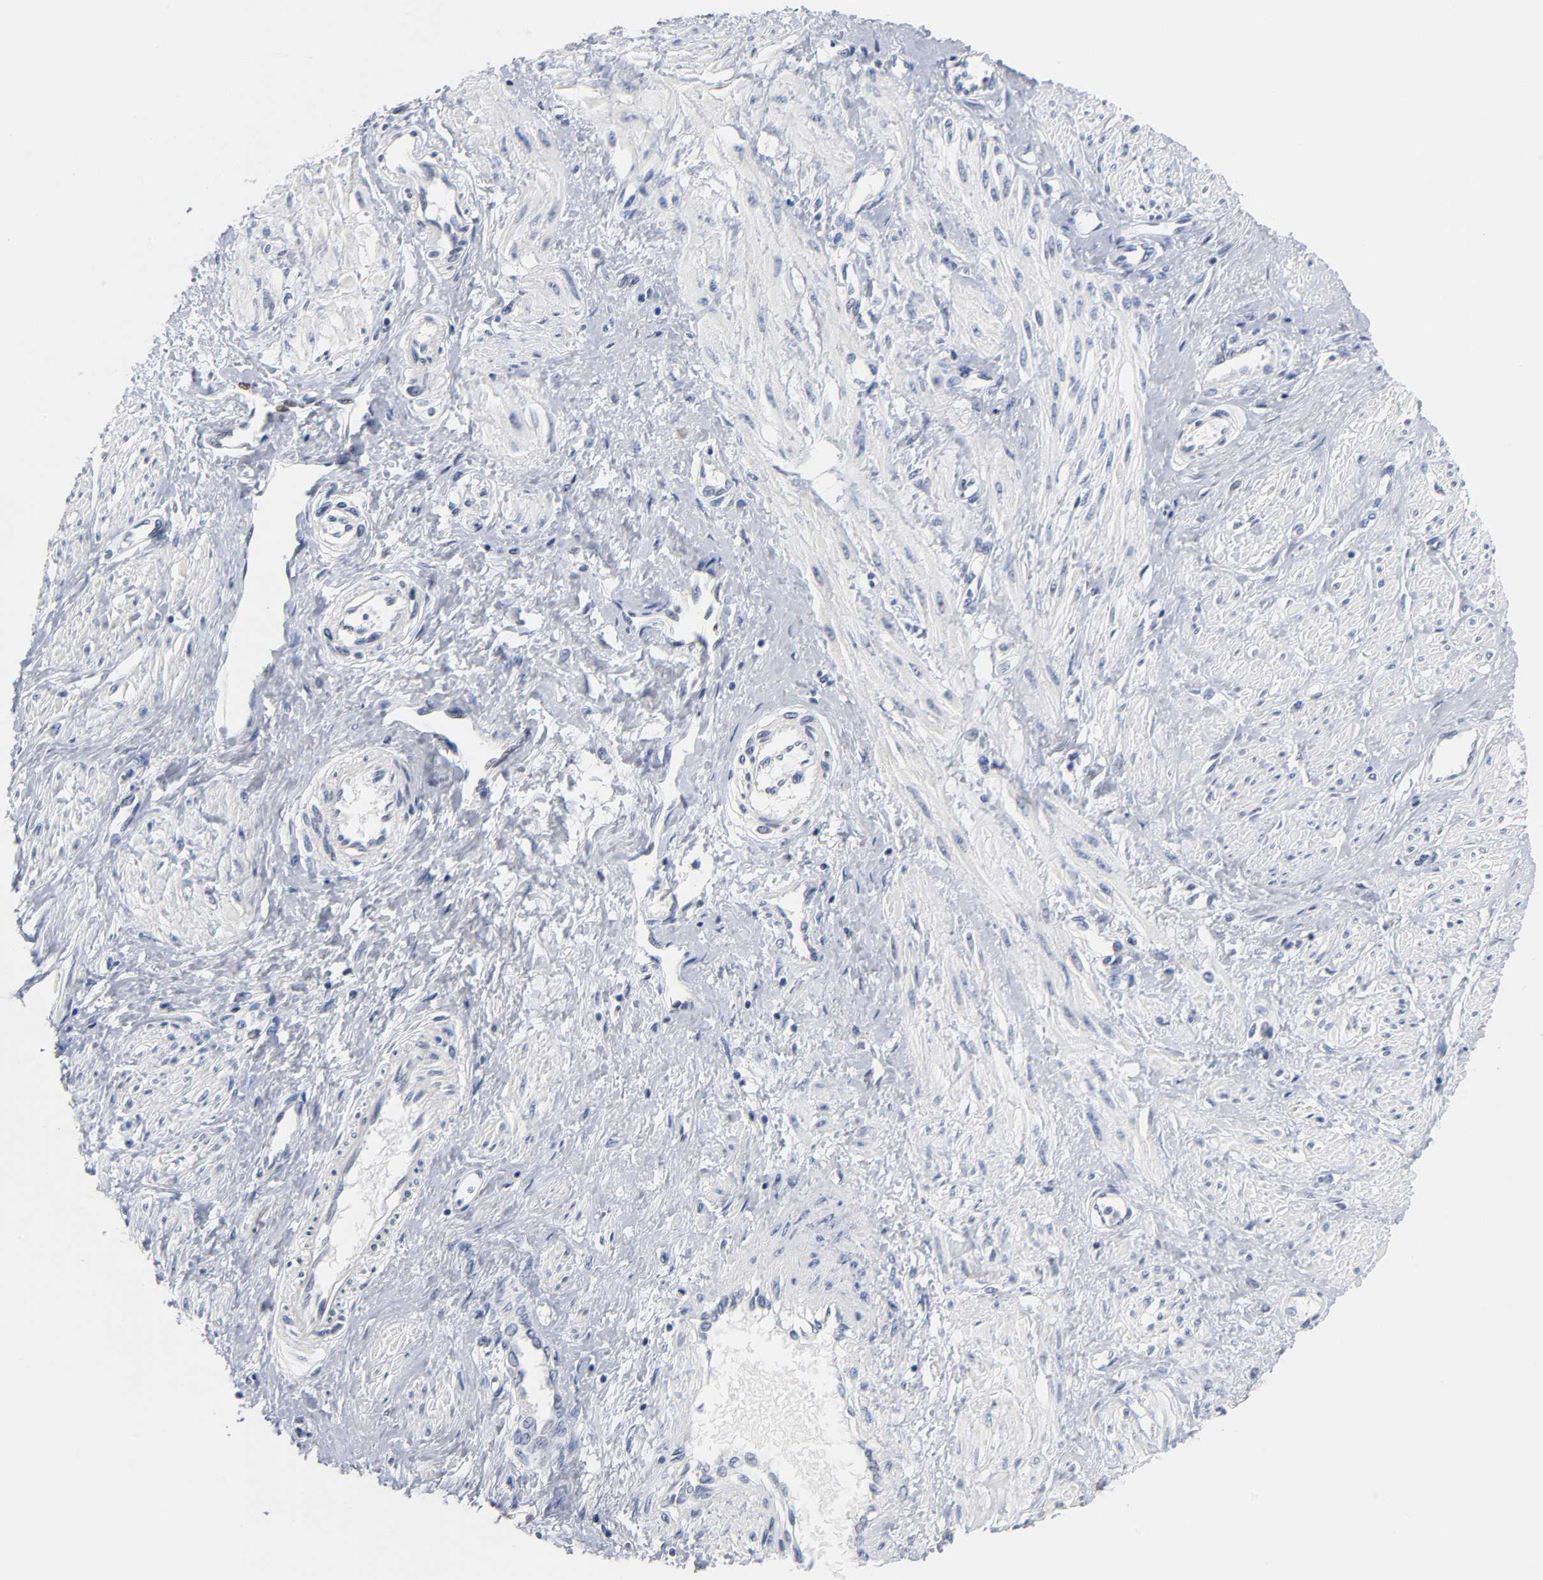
{"staining": {"intensity": "negative", "quantity": "none", "location": "none"}, "tissue": "smooth muscle", "cell_type": "Smooth muscle cells", "image_type": "normal", "snomed": [{"axis": "morphology", "description": "Normal tissue, NOS"}, {"axis": "topography", "description": "Smooth muscle"}, {"axis": "topography", "description": "Uterus"}], "caption": "Normal smooth muscle was stained to show a protein in brown. There is no significant staining in smooth muscle cells. (DAB IHC, high magnification).", "gene": "NFATC1", "patient": {"sex": "female", "age": 39}}